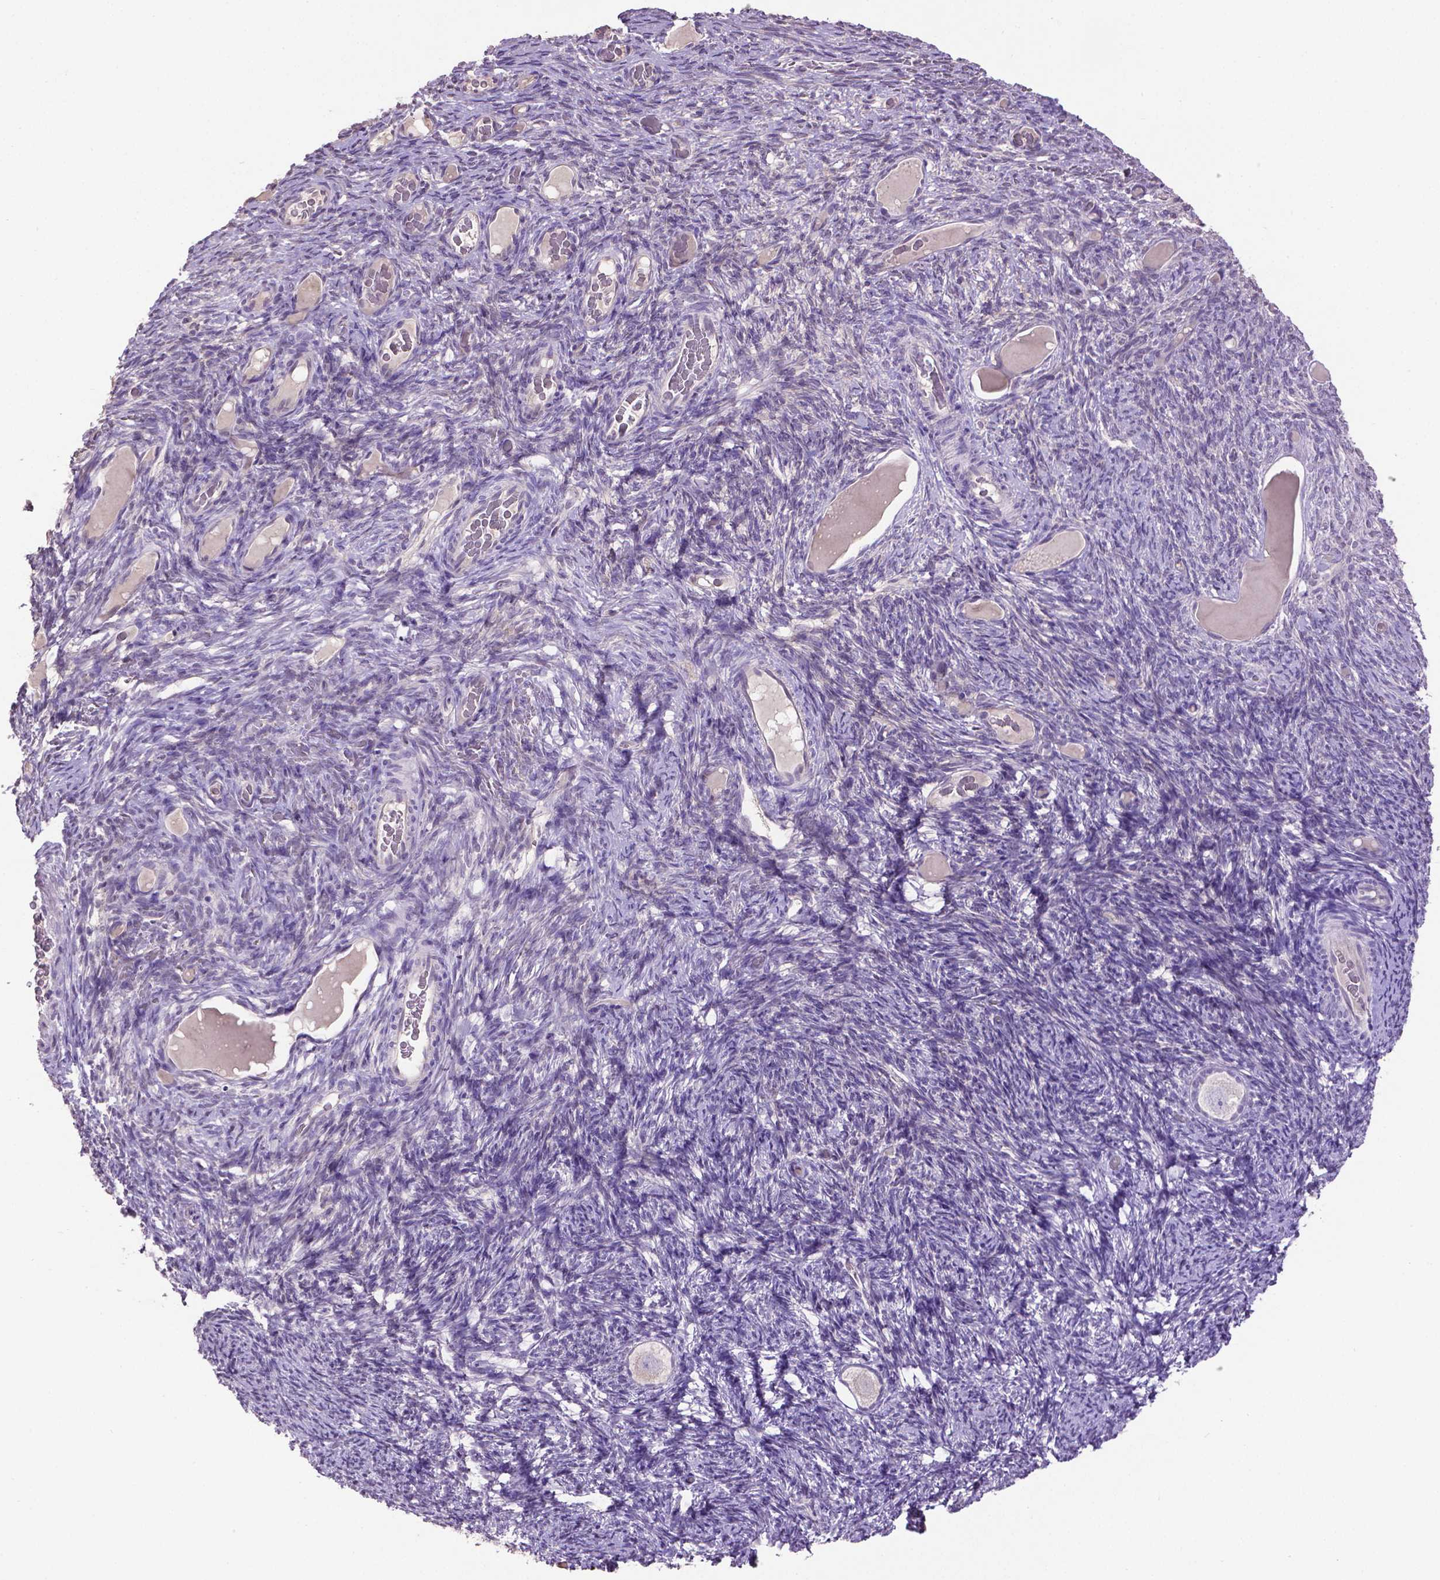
{"staining": {"intensity": "negative", "quantity": "none", "location": "none"}, "tissue": "ovary", "cell_type": "Follicle cells", "image_type": "normal", "snomed": [{"axis": "morphology", "description": "Normal tissue, NOS"}, {"axis": "topography", "description": "Ovary"}], "caption": "Unremarkable ovary was stained to show a protein in brown. There is no significant positivity in follicle cells. Brightfield microscopy of immunohistochemistry (IHC) stained with DAB (brown) and hematoxylin (blue), captured at high magnification.", "gene": "CPM", "patient": {"sex": "female", "age": 34}}